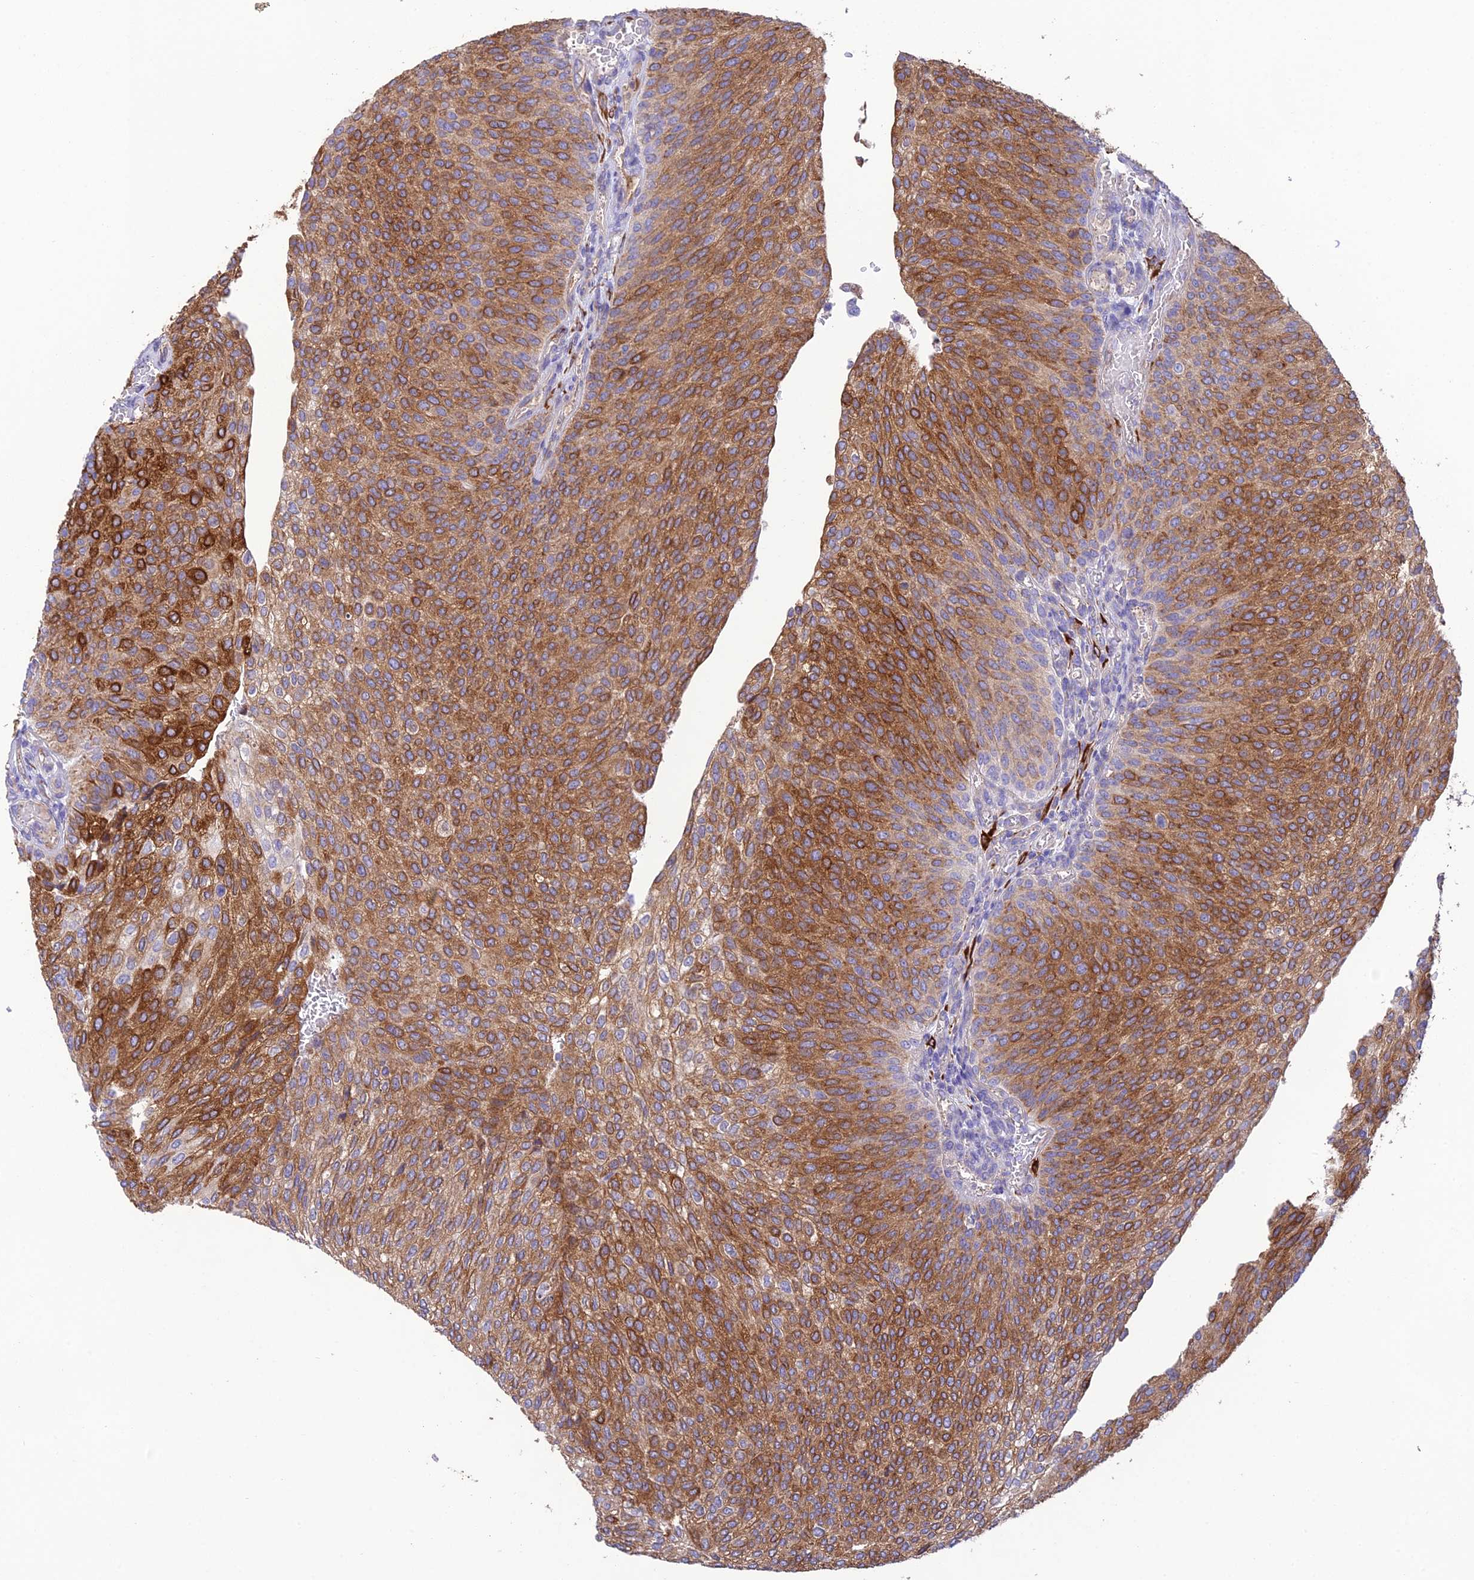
{"staining": {"intensity": "moderate", "quantity": "25%-75%", "location": "cytoplasmic/membranous"}, "tissue": "urothelial cancer", "cell_type": "Tumor cells", "image_type": "cancer", "snomed": [{"axis": "morphology", "description": "Urothelial carcinoma, High grade"}, {"axis": "topography", "description": "Urinary bladder"}], "caption": "There is medium levels of moderate cytoplasmic/membranous positivity in tumor cells of urothelial cancer, as demonstrated by immunohistochemical staining (brown color).", "gene": "HSD17B2", "patient": {"sex": "female", "age": 79}}